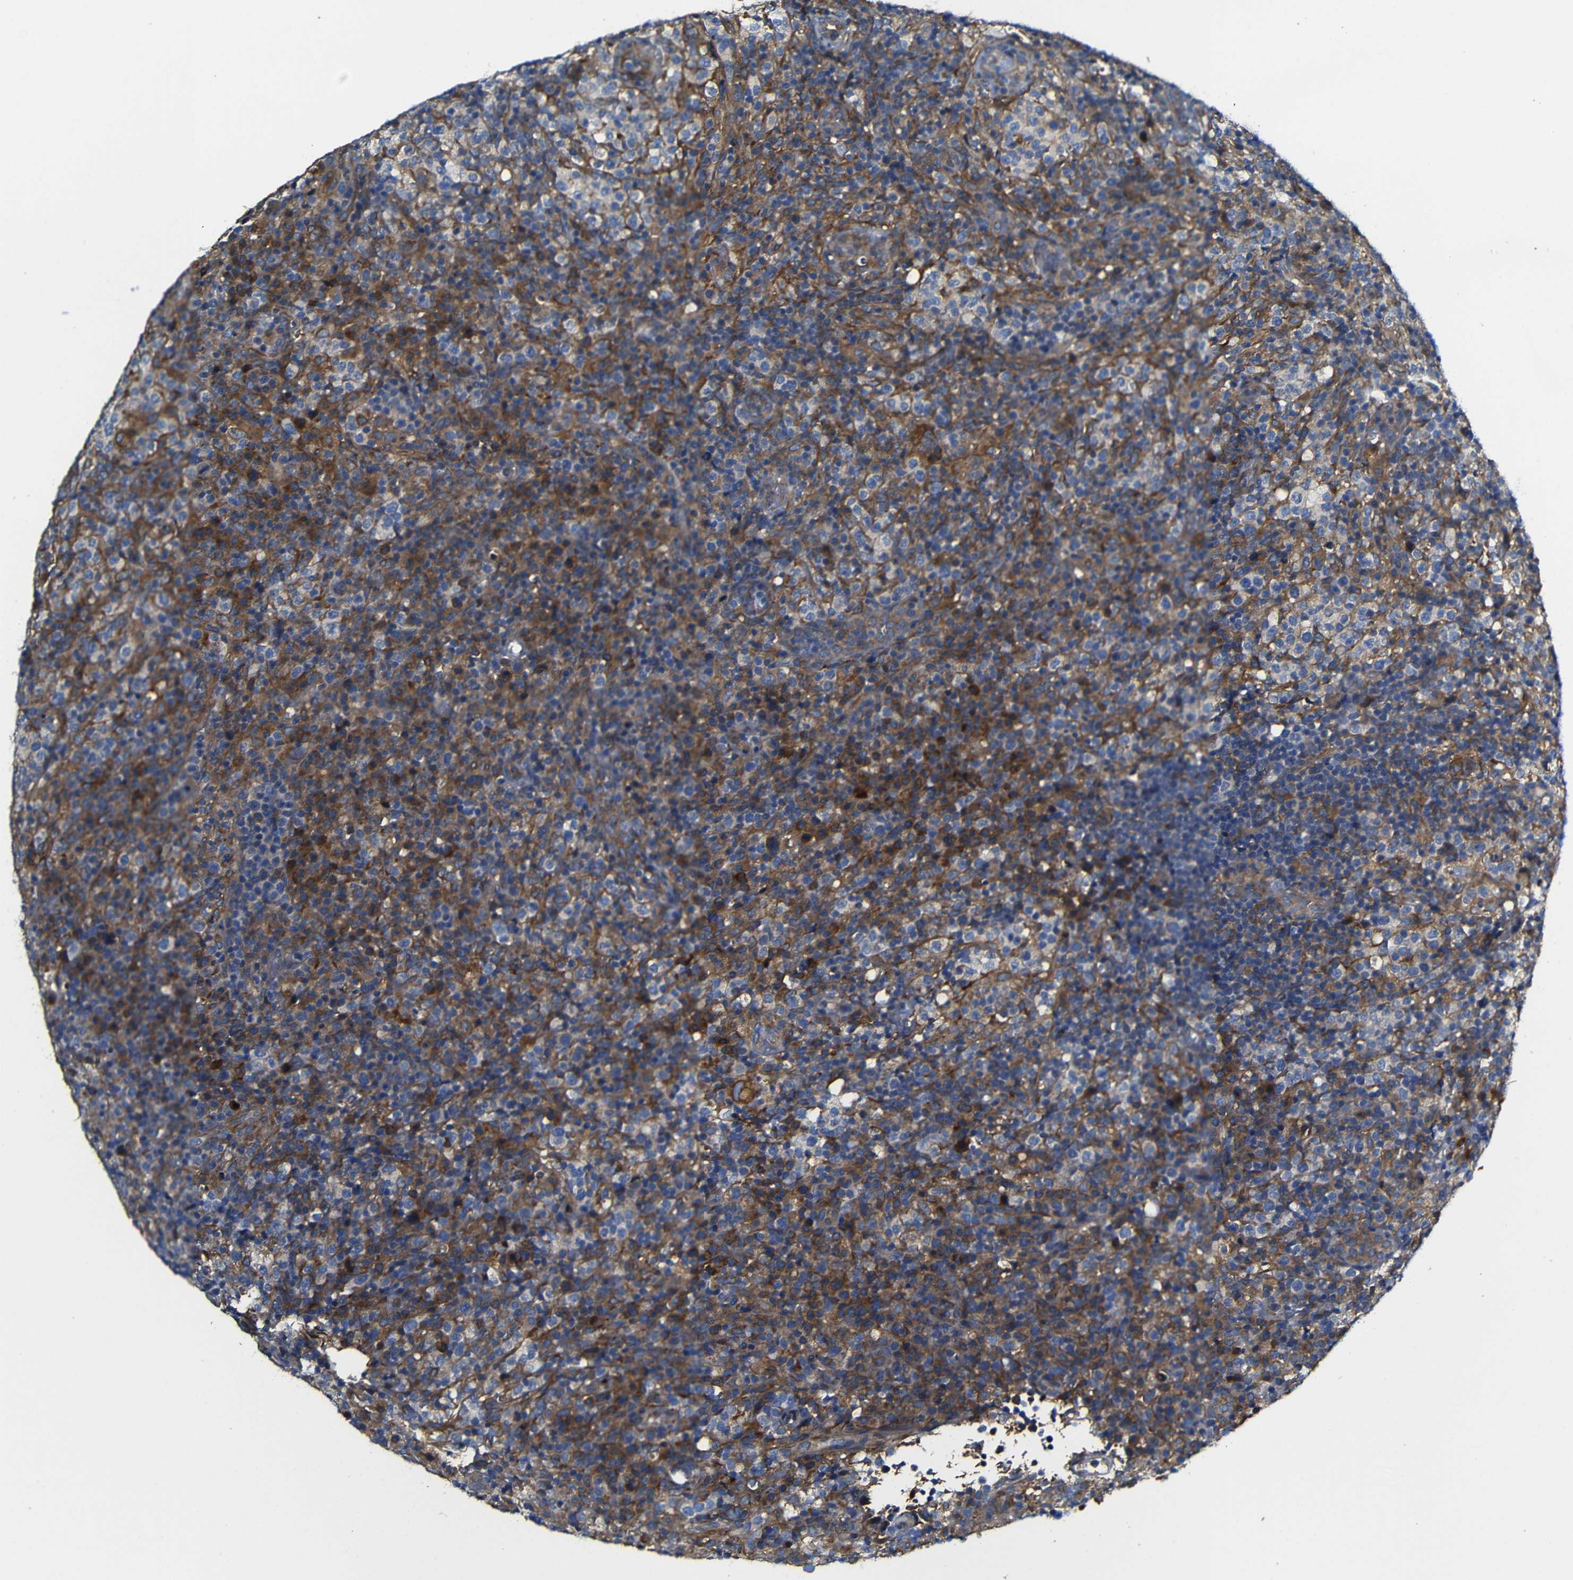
{"staining": {"intensity": "moderate", "quantity": "<25%", "location": "cytoplasmic/membranous"}, "tissue": "lymphoma", "cell_type": "Tumor cells", "image_type": "cancer", "snomed": [{"axis": "morphology", "description": "Malignant lymphoma, non-Hodgkin's type, High grade"}, {"axis": "topography", "description": "Lymph node"}], "caption": "A histopathology image of human lymphoma stained for a protein exhibits moderate cytoplasmic/membranous brown staining in tumor cells.", "gene": "CLCC1", "patient": {"sex": "female", "age": 76}}